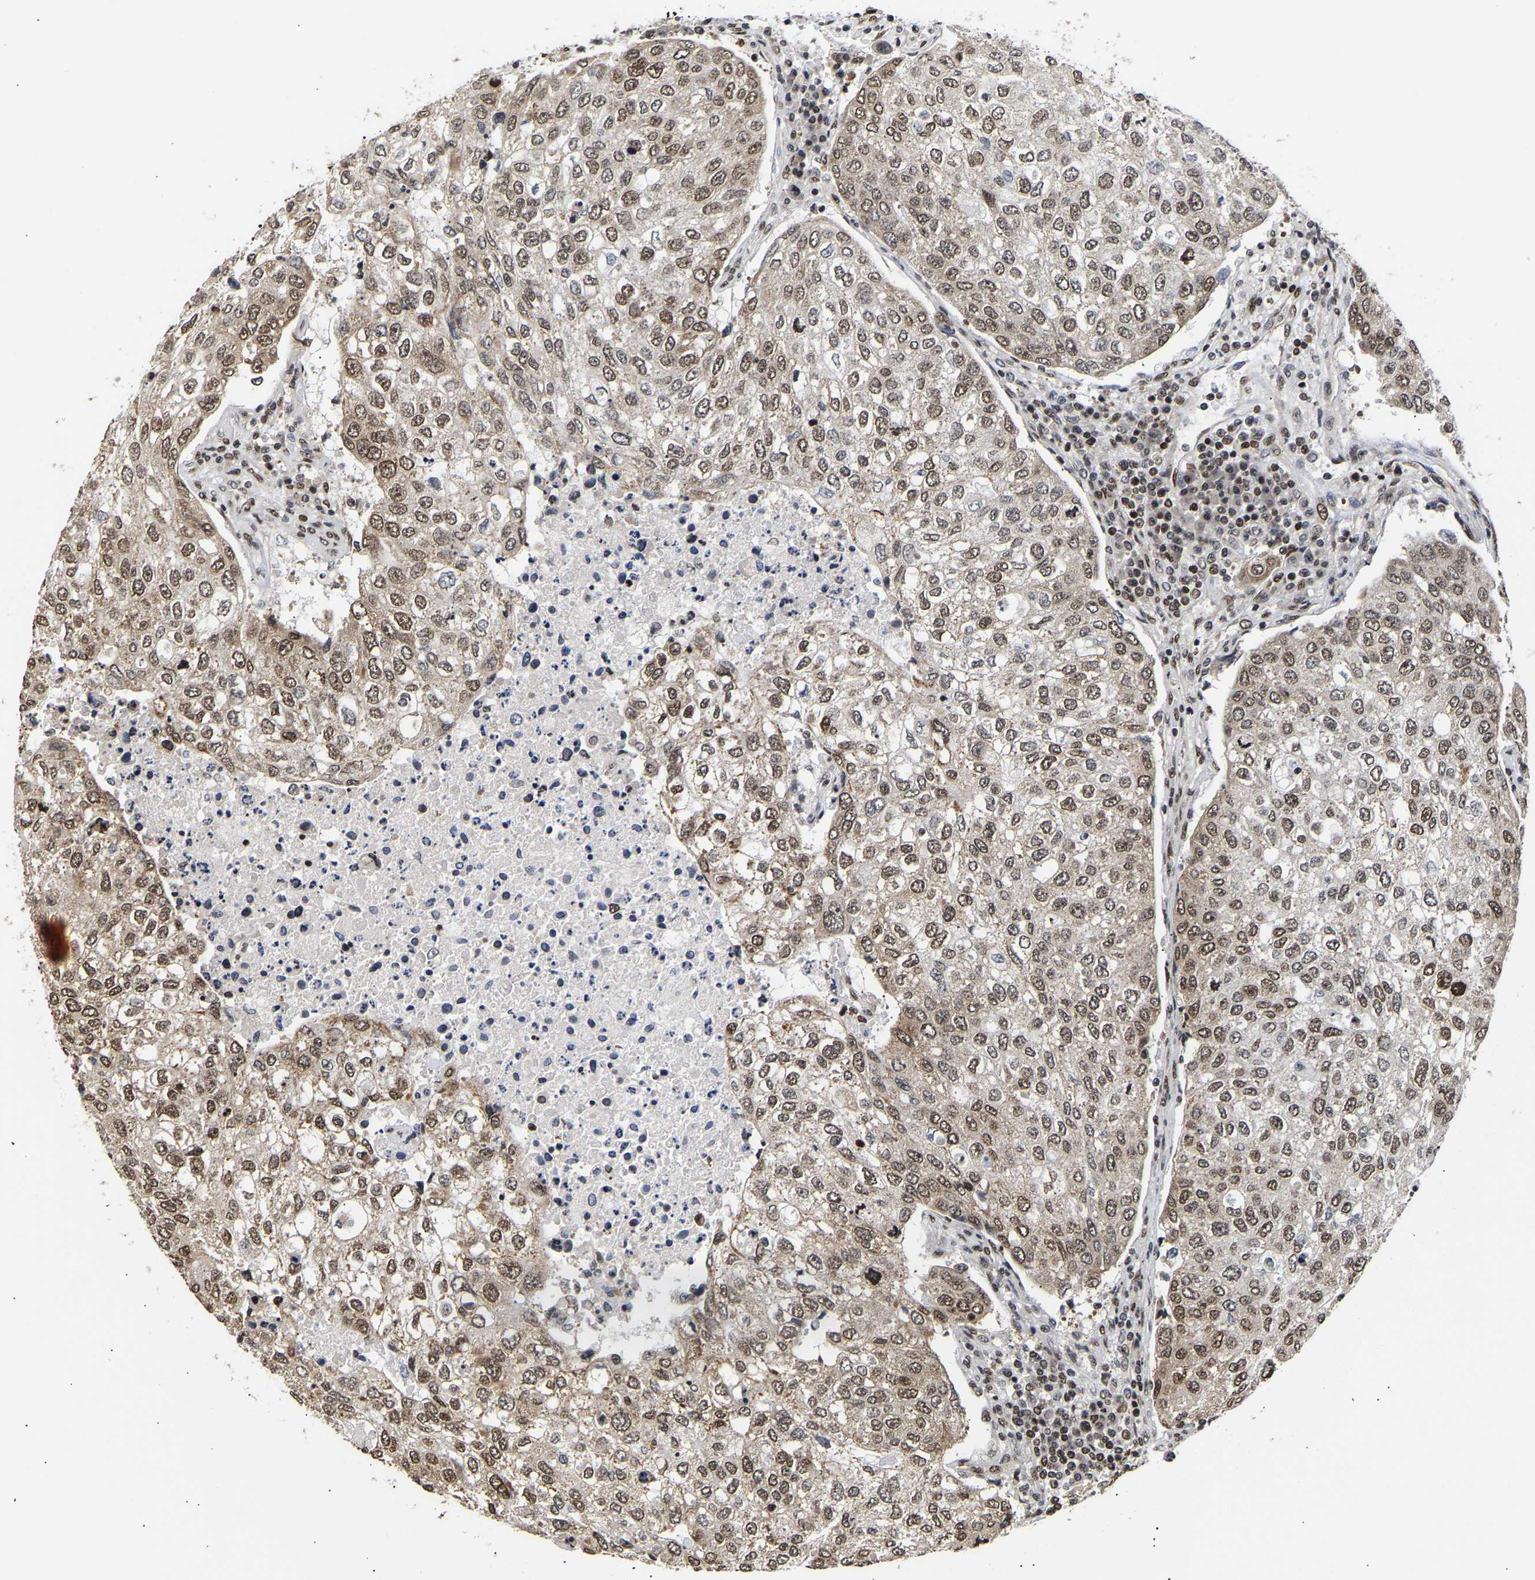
{"staining": {"intensity": "moderate", "quantity": ">75%", "location": "cytoplasmic/membranous,nuclear"}, "tissue": "urothelial cancer", "cell_type": "Tumor cells", "image_type": "cancer", "snomed": [{"axis": "morphology", "description": "Urothelial carcinoma, High grade"}, {"axis": "topography", "description": "Lymph node"}, {"axis": "topography", "description": "Urinary bladder"}], "caption": "Urothelial cancer was stained to show a protein in brown. There is medium levels of moderate cytoplasmic/membranous and nuclear positivity in approximately >75% of tumor cells. Nuclei are stained in blue.", "gene": "PSIP1", "patient": {"sex": "male", "age": 51}}